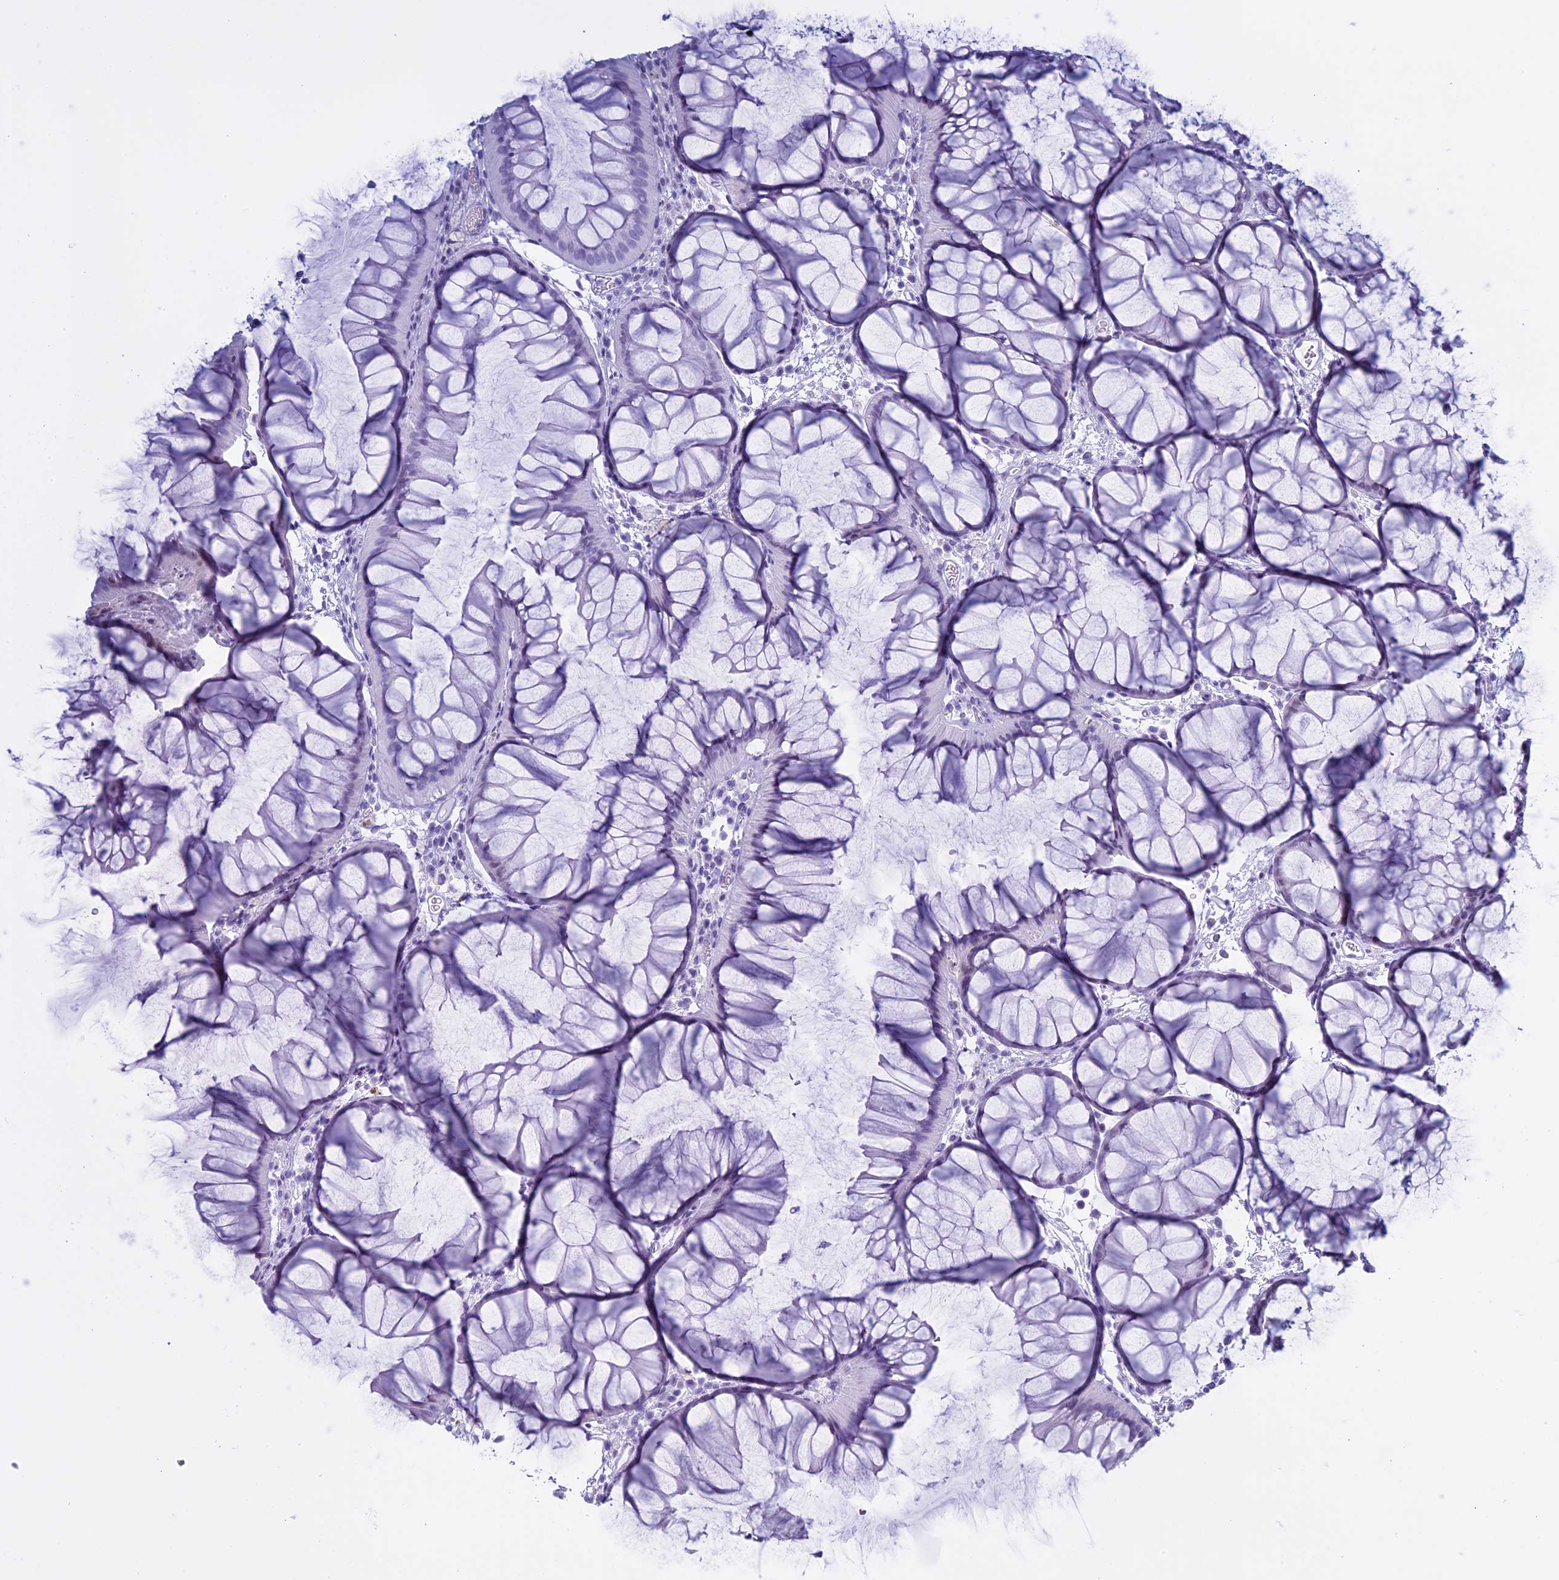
{"staining": {"intensity": "negative", "quantity": "none", "location": "none"}, "tissue": "colon", "cell_type": "Endothelial cells", "image_type": "normal", "snomed": [{"axis": "morphology", "description": "Normal tissue, NOS"}, {"axis": "topography", "description": "Colon"}], "caption": "Immunohistochemistry (IHC) of normal human colon demonstrates no expression in endothelial cells.", "gene": "KCTD21", "patient": {"sex": "female", "age": 82}}